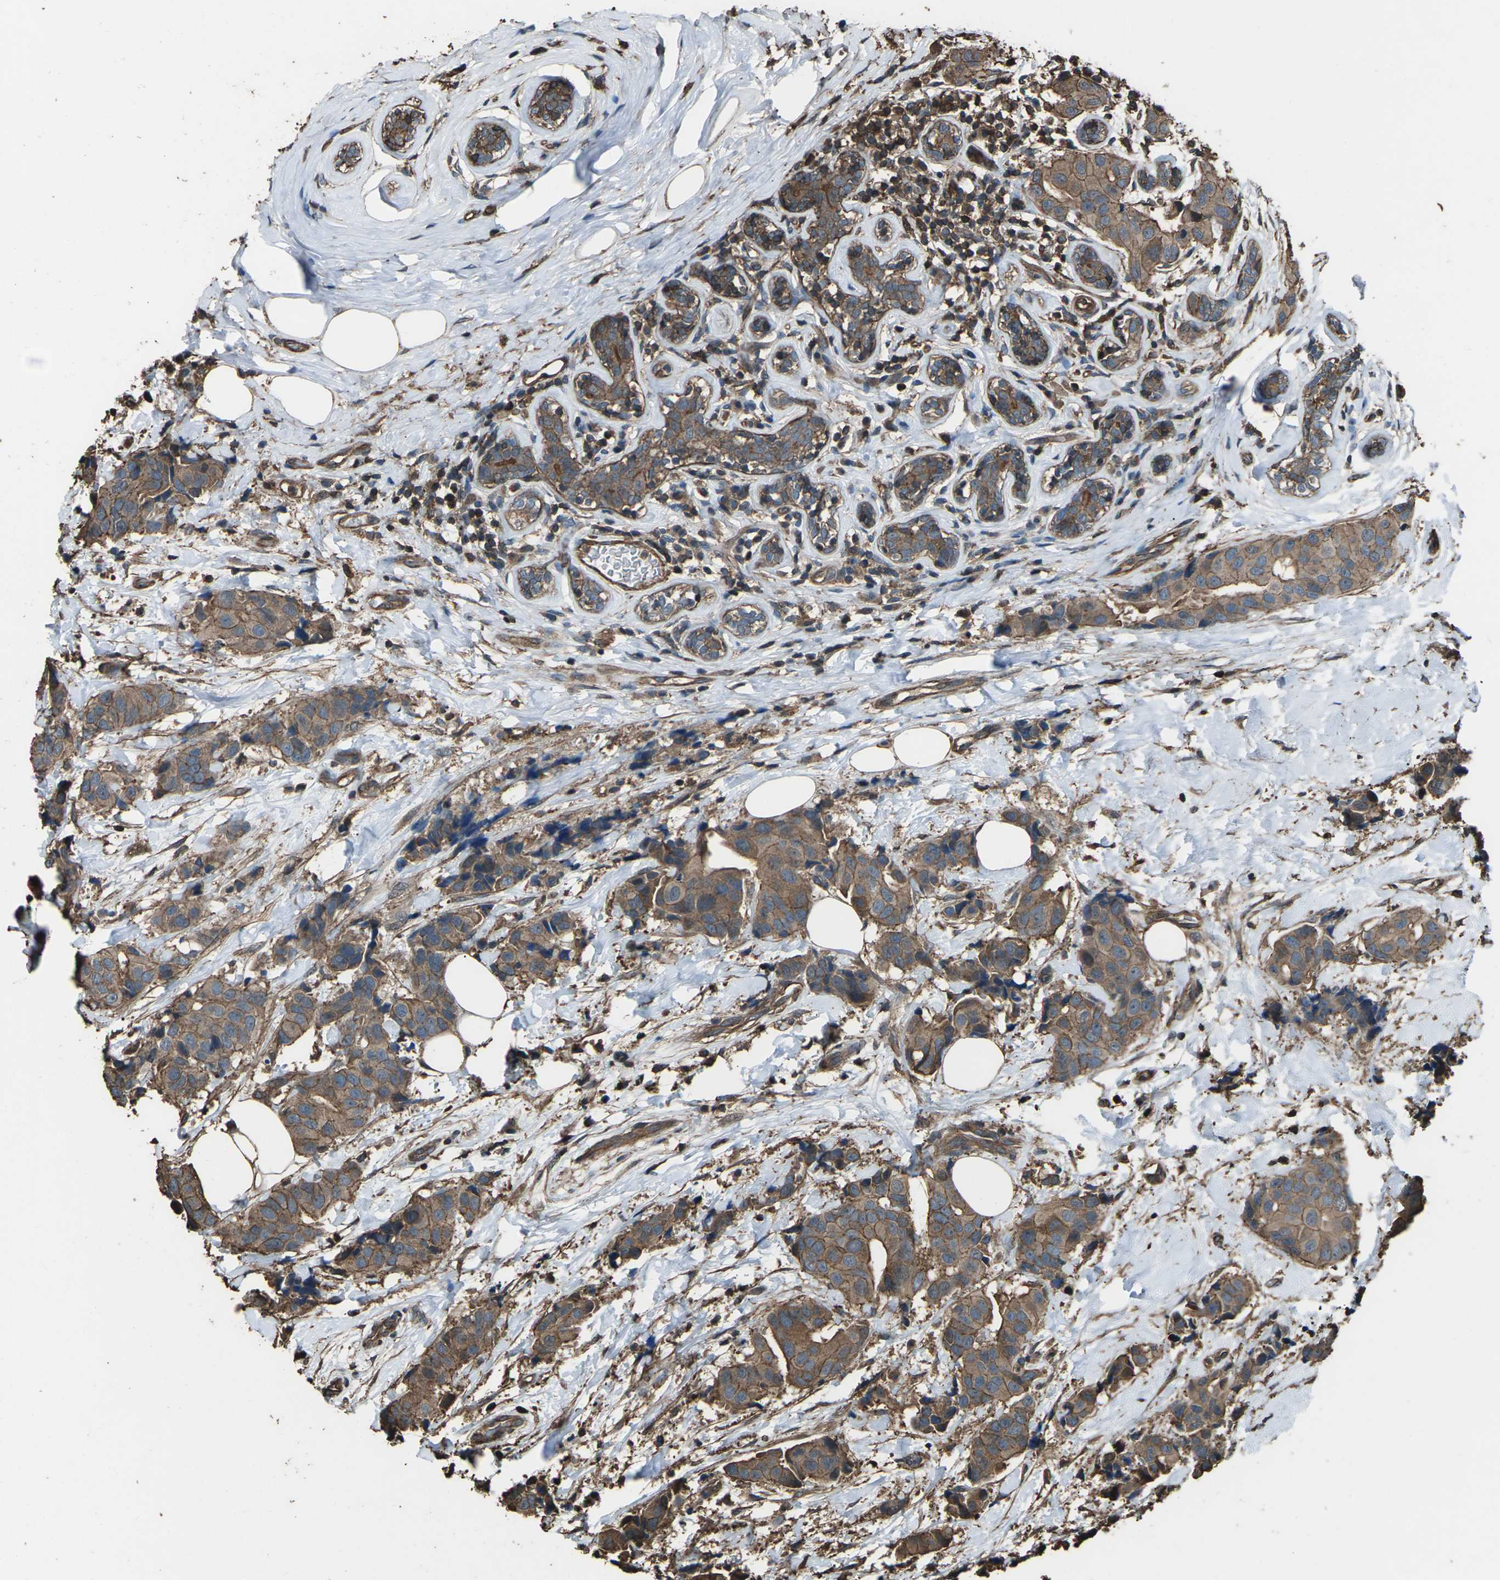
{"staining": {"intensity": "moderate", "quantity": ">75%", "location": "cytoplasmic/membranous"}, "tissue": "breast cancer", "cell_type": "Tumor cells", "image_type": "cancer", "snomed": [{"axis": "morphology", "description": "Normal tissue, NOS"}, {"axis": "morphology", "description": "Duct carcinoma"}, {"axis": "topography", "description": "Breast"}], "caption": "Brown immunohistochemical staining in breast cancer demonstrates moderate cytoplasmic/membranous expression in about >75% of tumor cells.", "gene": "DHPS", "patient": {"sex": "female", "age": 39}}